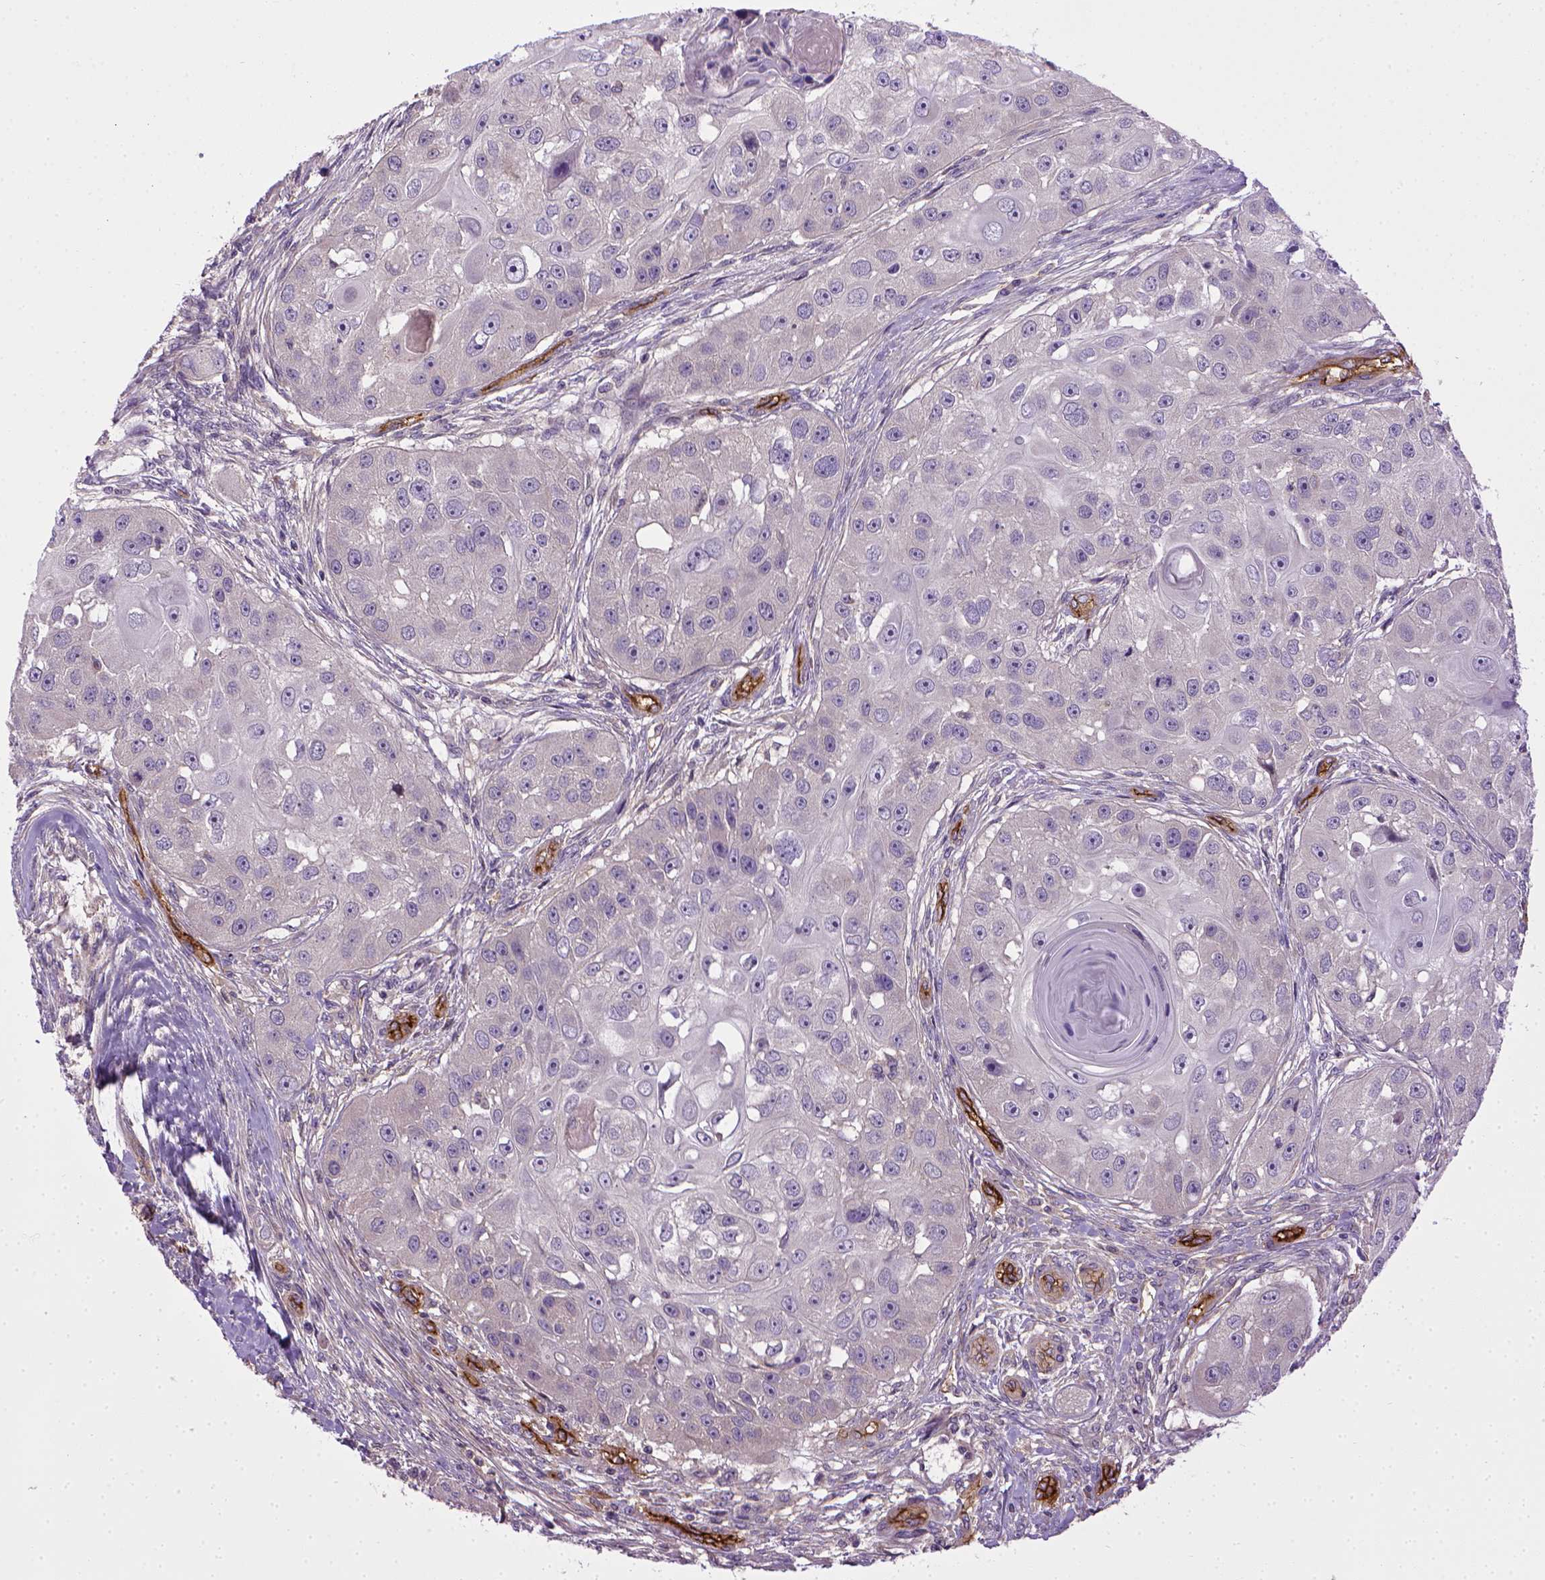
{"staining": {"intensity": "negative", "quantity": "none", "location": "none"}, "tissue": "head and neck cancer", "cell_type": "Tumor cells", "image_type": "cancer", "snomed": [{"axis": "morphology", "description": "Squamous cell carcinoma, NOS"}, {"axis": "topography", "description": "Head-Neck"}], "caption": "IHC histopathology image of squamous cell carcinoma (head and neck) stained for a protein (brown), which reveals no expression in tumor cells. (DAB (3,3'-diaminobenzidine) IHC with hematoxylin counter stain).", "gene": "ENG", "patient": {"sex": "male", "age": 51}}